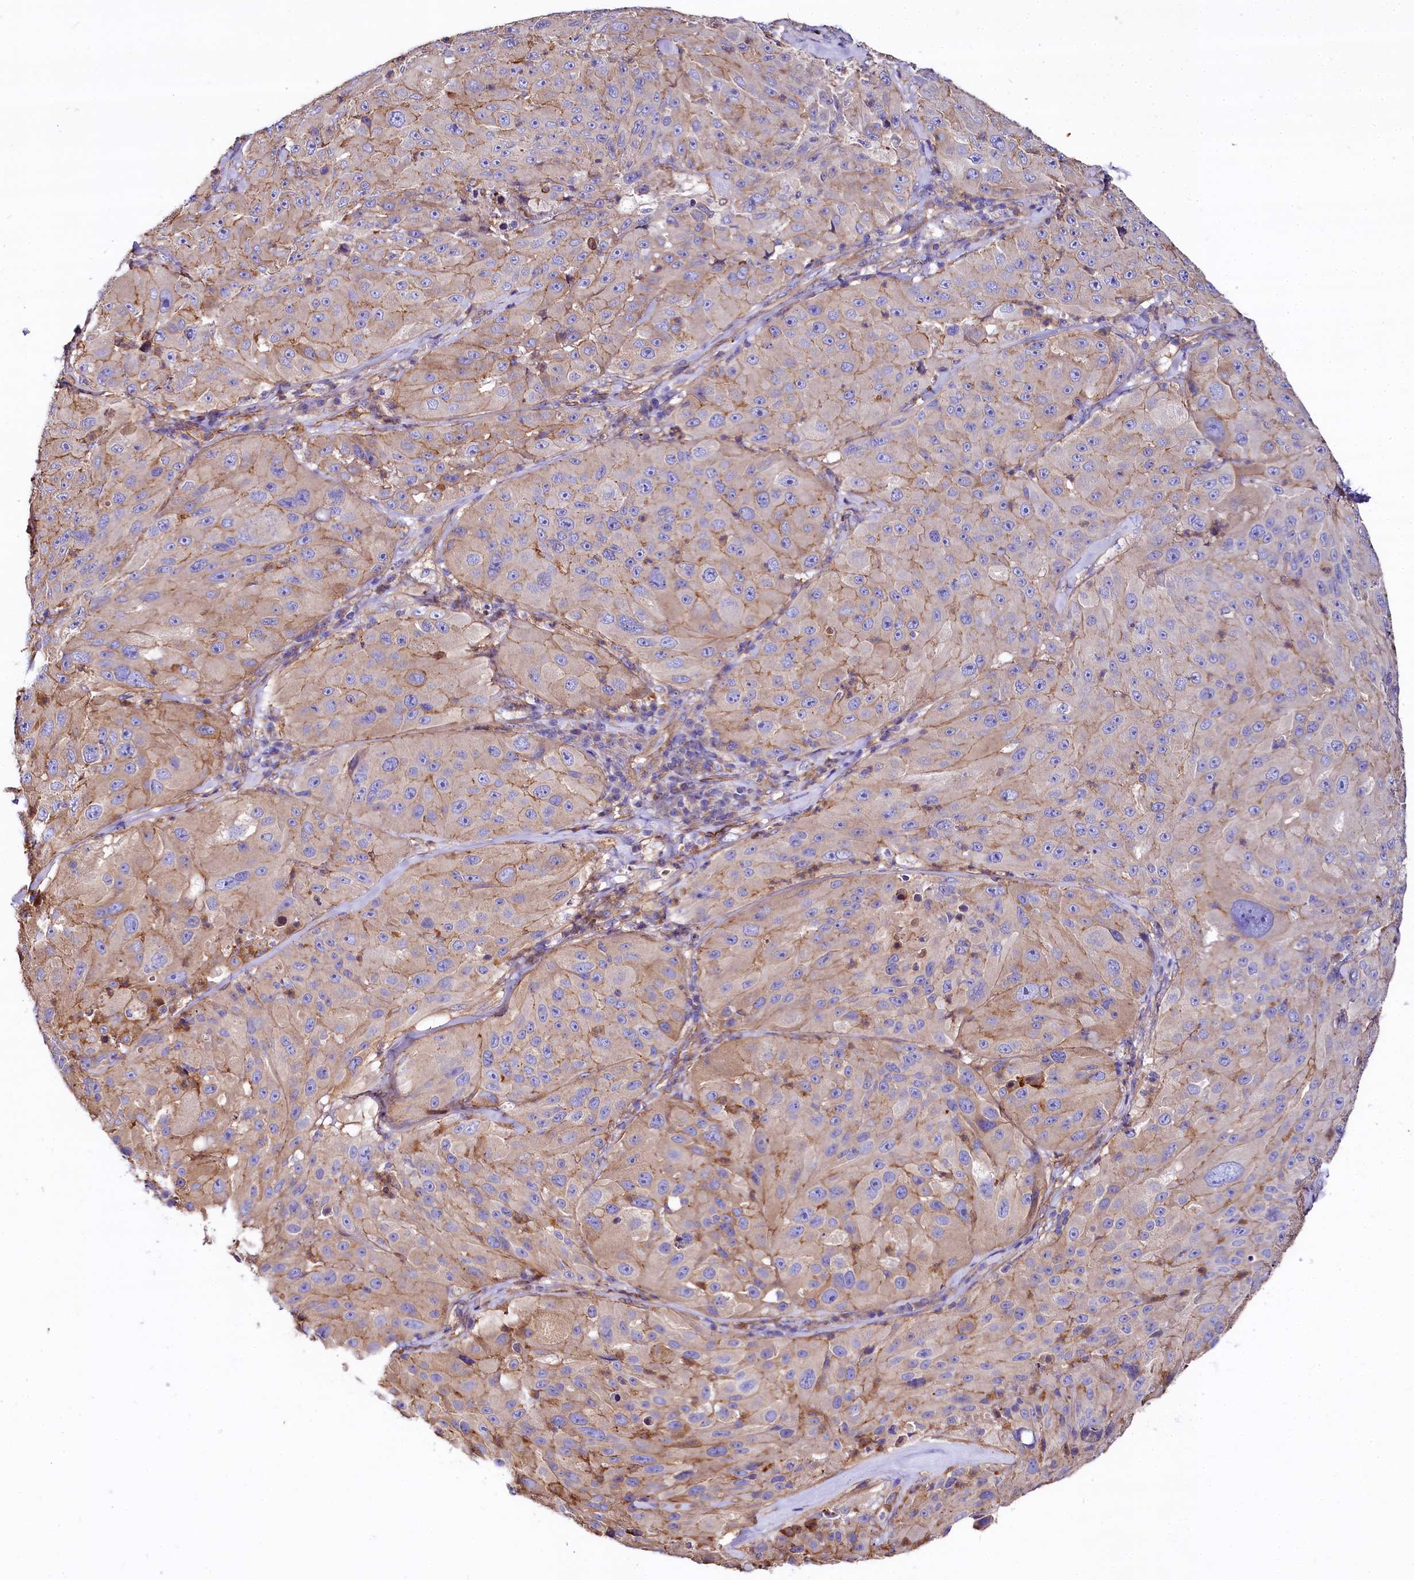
{"staining": {"intensity": "weak", "quantity": "<25%", "location": "cytoplasmic/membranous"}, "tissue": "melanoma", "cell_type": "Tumor cells", "image_type": "cancer", "snomed": [{"axis": "morphology", "description": "Malignant melanoma, Metastatic site"}, {"axis": "topography", "description": "Lymph node"}], "caption": "Tumor cells are negative for brown protein staining in malignant melanoma (metastatic site).", "gene": "FCHSD2", "patient": {"sex": "male", "age": 62}}